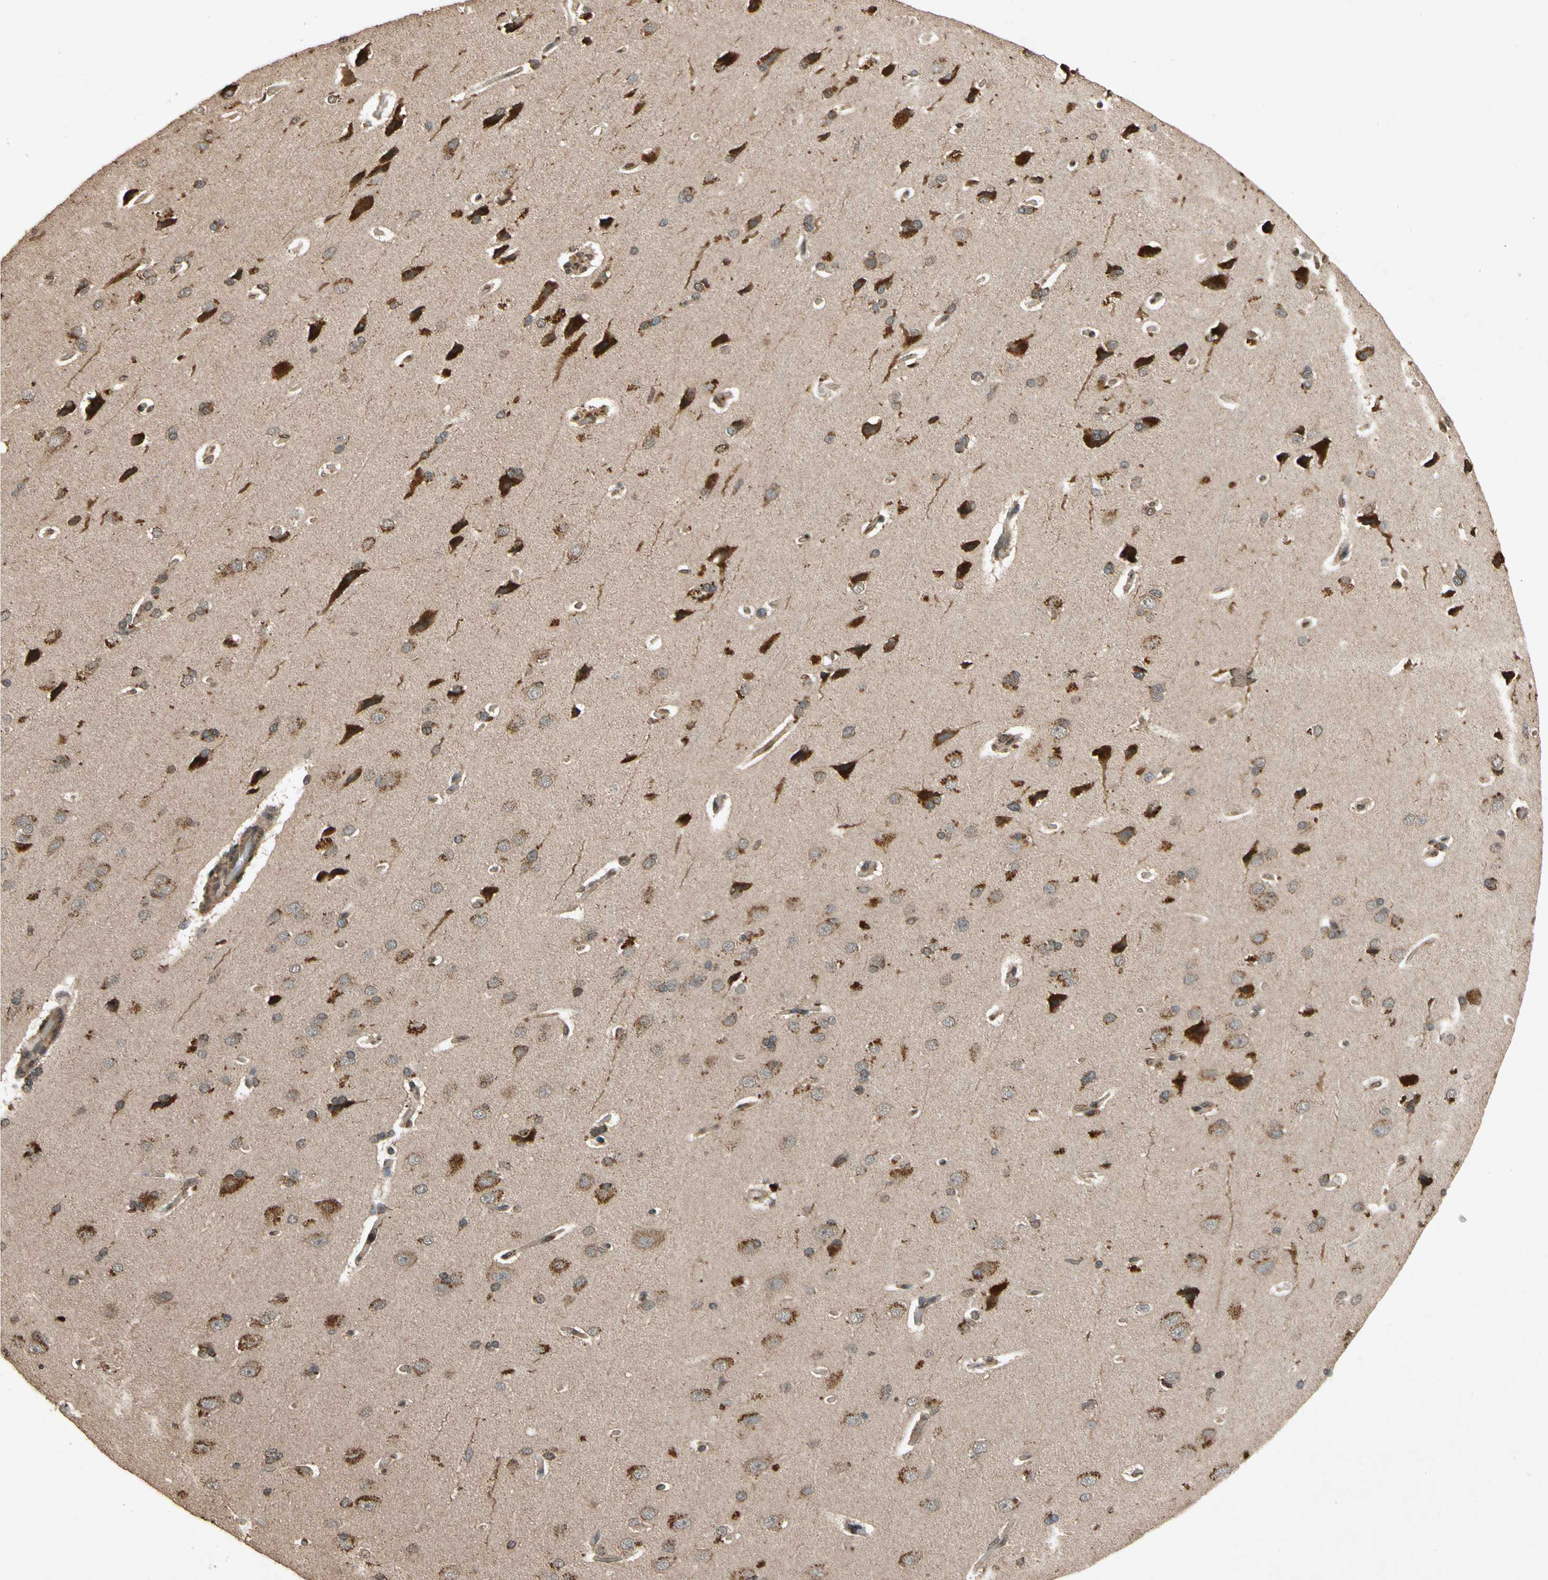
{"staining": {"intensity": "moderate", "quantity": ">75%", "location": "cytoplasmic/membranous"}, "tissue": "cerebral cortex", "cell_type": "Endothelial cells", "image_type": "normal", "snomed": [{"axis": "morphology", "description": "Normal tissue, NOS"}, {"axis": "topography", "description": "Cerebral cortex"}], "caption": "High-magnification brightfield microscopy of unremarkable cerebral cortex stained with DAB (3,3'-diaminobenzidine) (brown) and counterstained with hematoxylin (blue). endothelial cells exhibit moderate cytoplasmic/membranous positivity is seen in approximately>75% of cells. The staining was performed using DAB to visualize the protein expression in brown, while the nuclei were stained in blue with hematoxylin (Magnification: 20x).", "gene": "TXN2", "patient": {"sex": "male", "age": 62}}